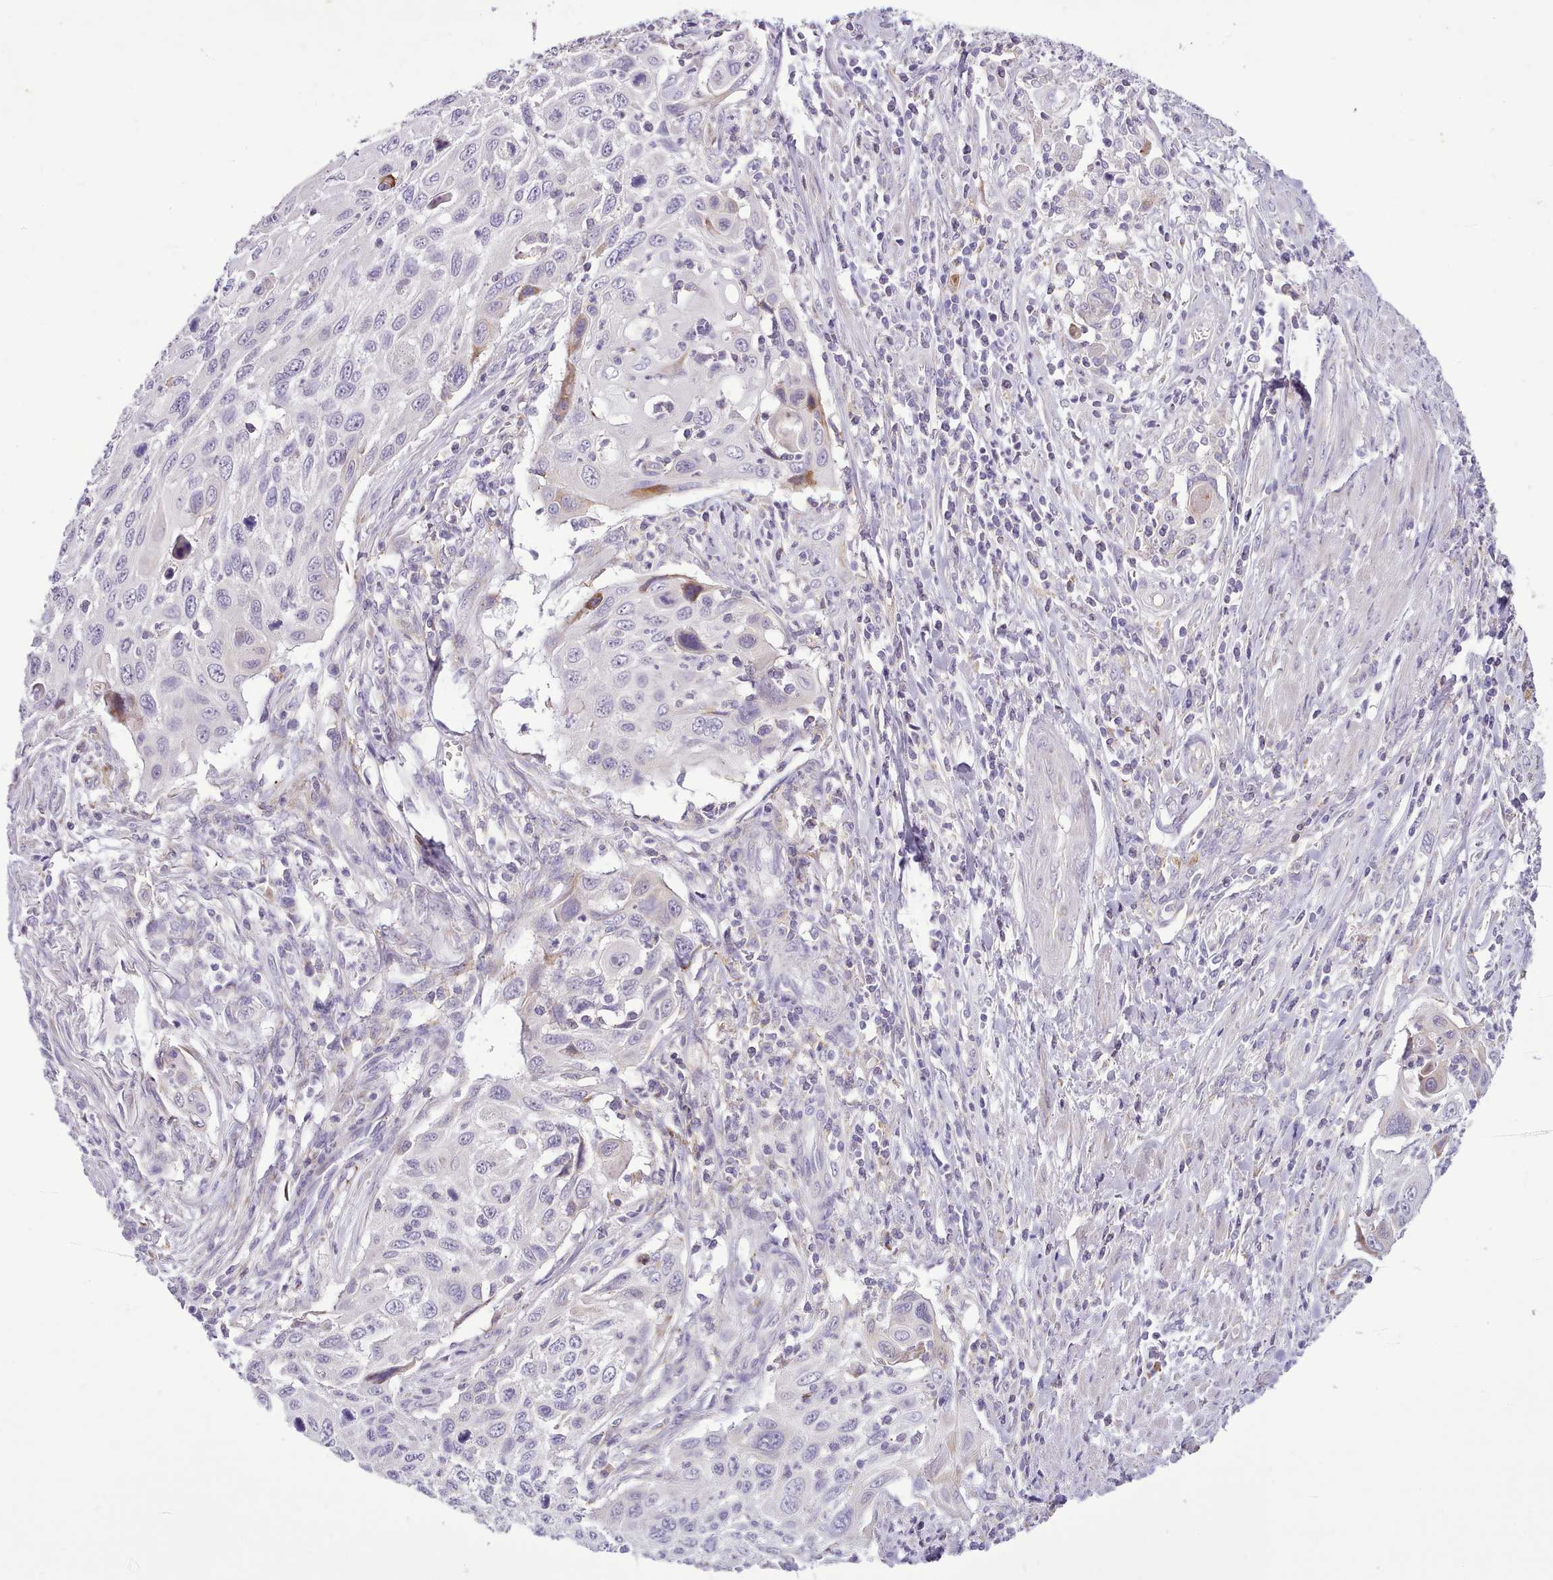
{"staining": {"intensity": "negative", "quantity": "none", "location": "none"}, "tissue": "cervical cancer", "cell_type": "Tumor cells", "image_type": "cancer", "snomed": [{"axis": "morphology", "description": "Squamous cell carcinoma, NOS"}, {"axis": "topography", "description": "Cervix"}], "caption": "Immunohistochemistry of human cervical cancer (squamous cell carcinoma) reveals no positivity in tumor cells.", "gene": "FAM83E", "patient": {"sex": "female", "age": 70}}